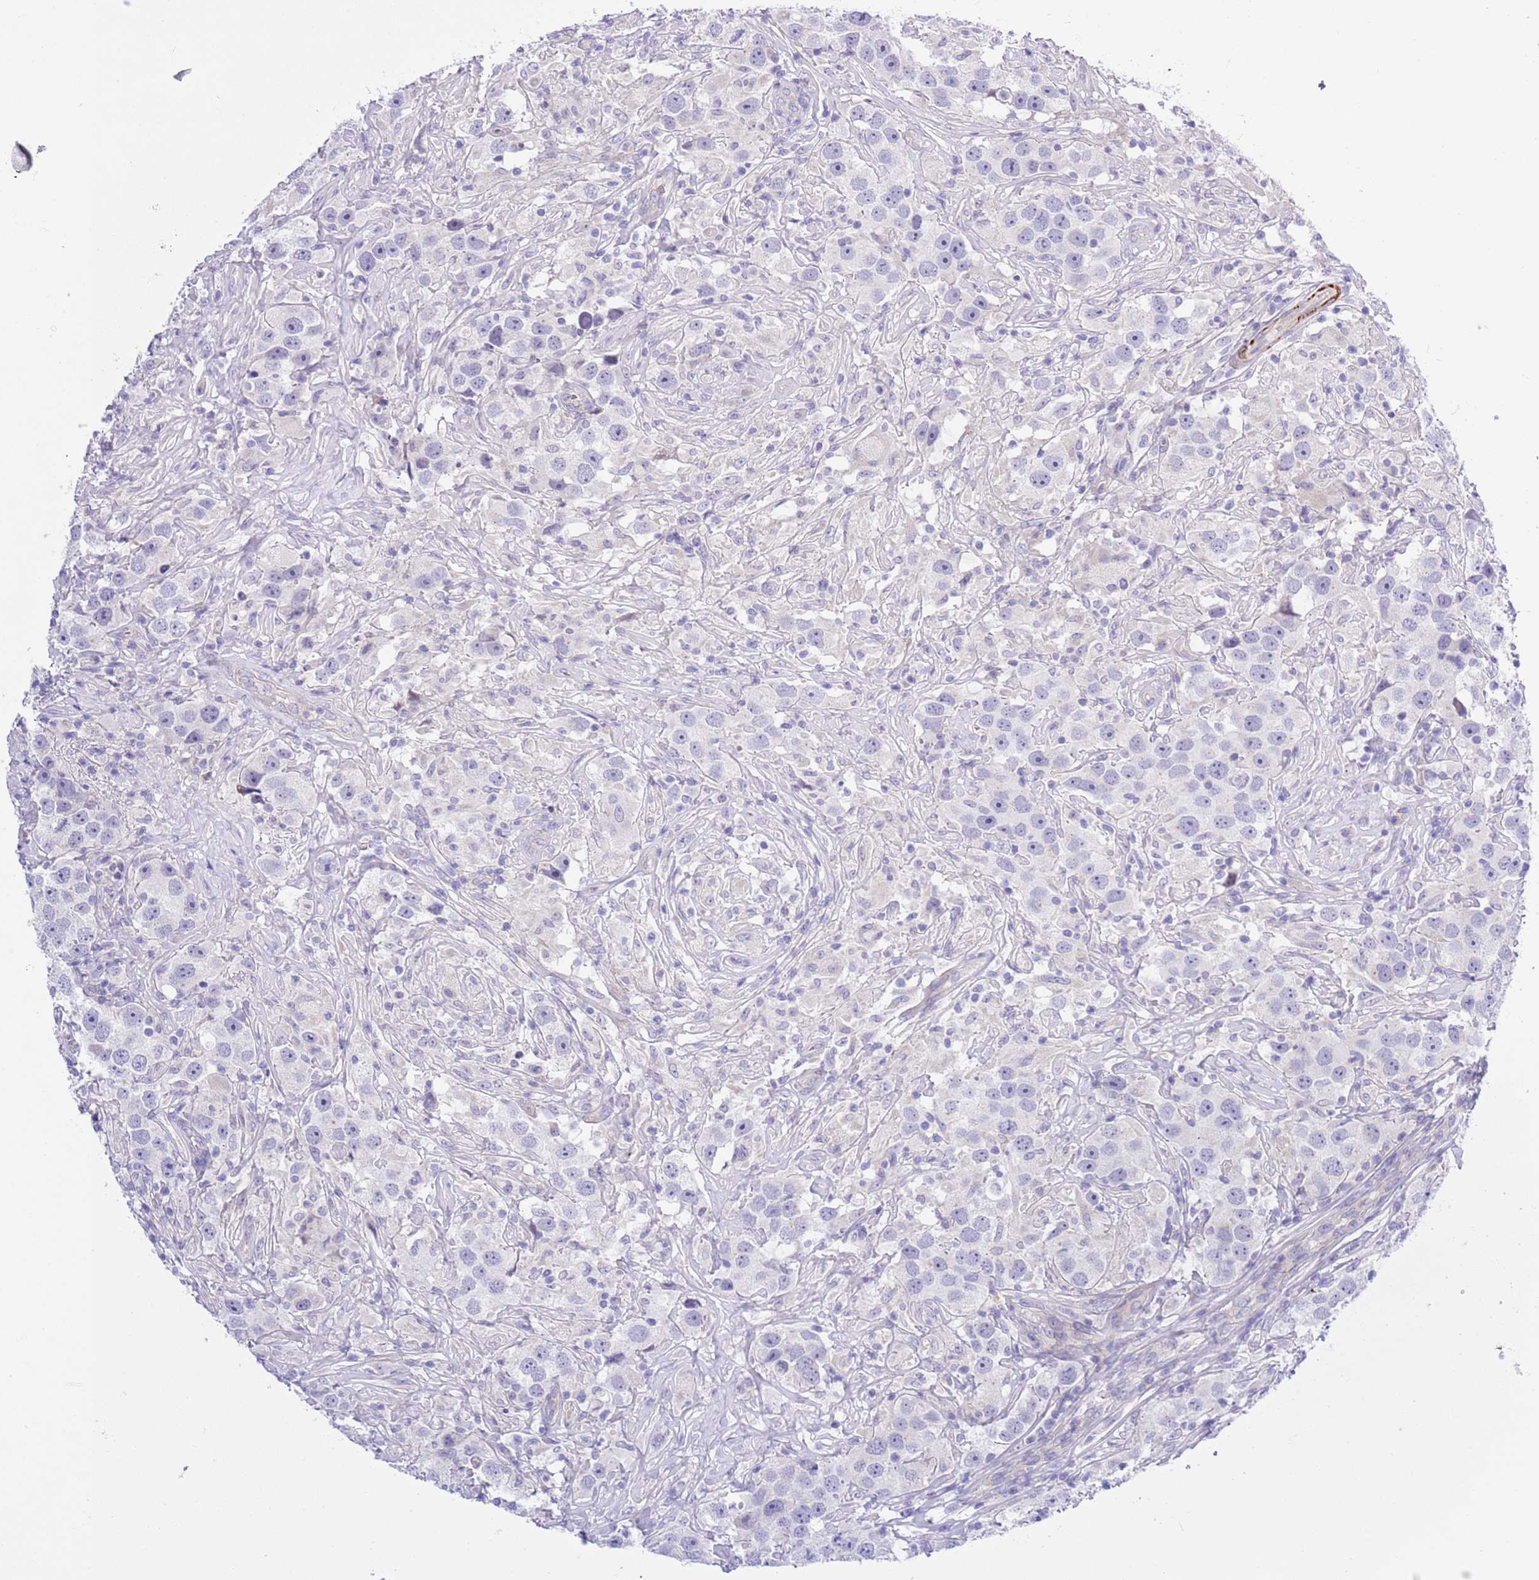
{"staining": {"intensity": "negative", "quantity": "none", "location": "none"}, "tissue": "testis cancer", "cell_type": "Tumor cells", "image_type": "cancer", "snomed": [{"axis": "morphology", "description": "Seminoma, NOS"}, {"axis": "topography", "description": "Testis"}], "caption": "Immunohistochemistry of human testis cancer (seminoma) demonstrates no positivity in tumor cells.", "gene": "NET1", "patient": {"sex": "male", "age": 49}}